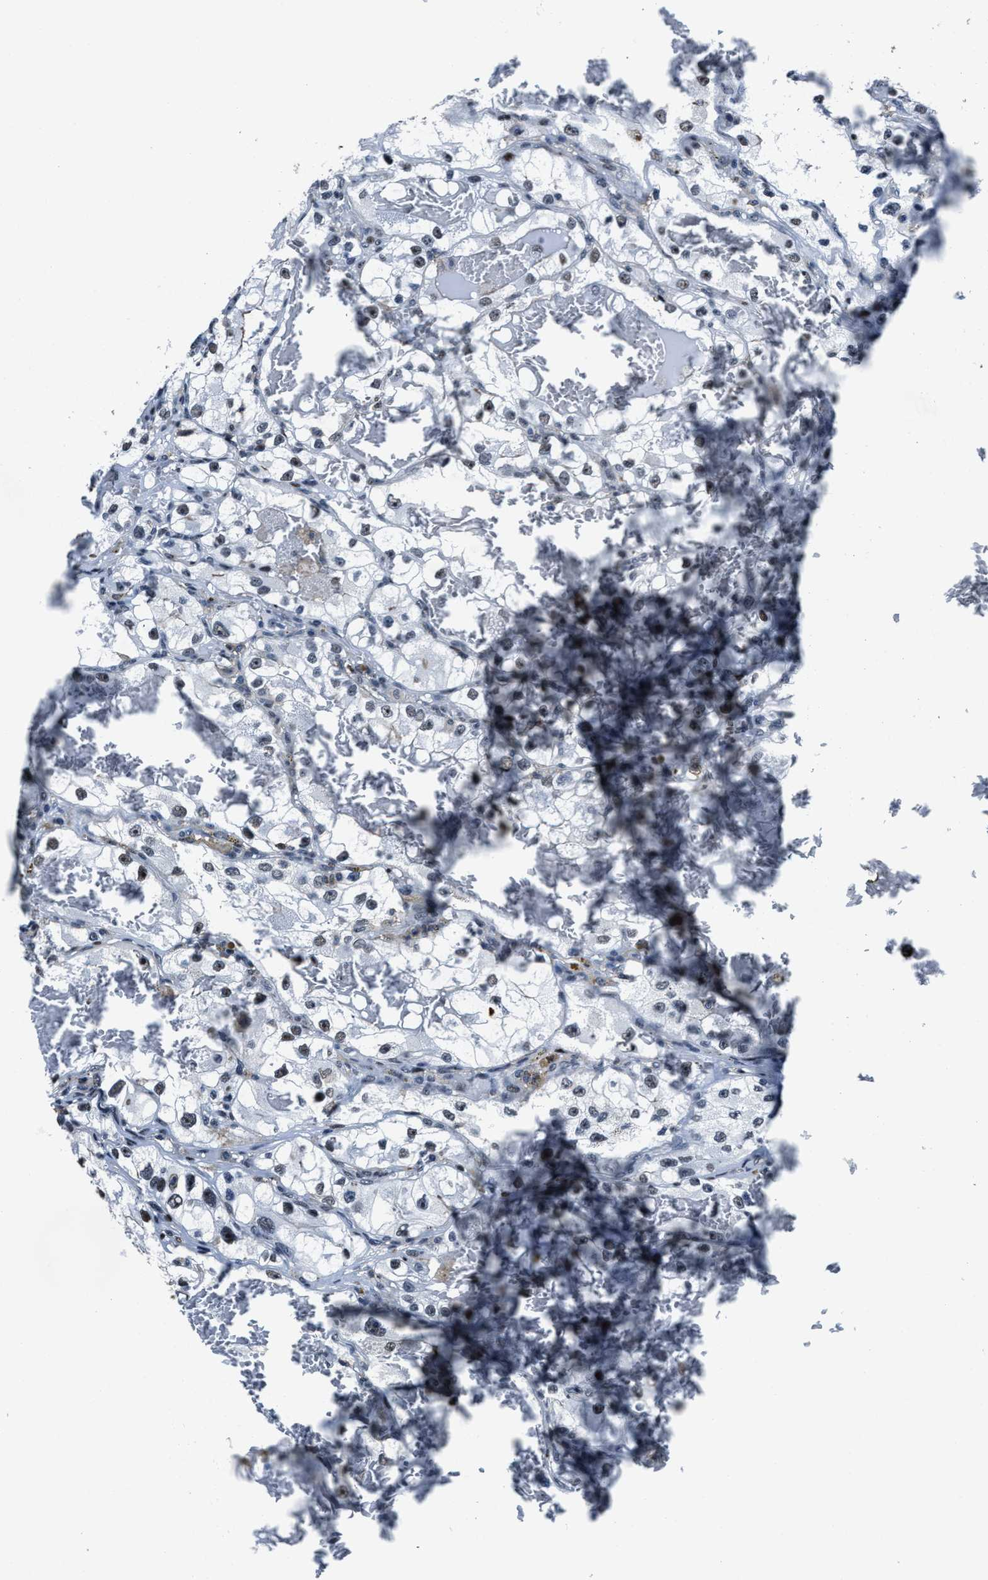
{"staining": {"intensity": "weak", "quantity": ">75%", "location": "nuclear"}, "tissue": "renal cancer", "cell_type": "Tumor cells", "image_type": "cancer", "snomed": [{"axis": "morphology", "description": "Adenocarcinoma, NOS"}, {"axis": "topography", "description": "Kidney"}], "caption": "Immunohistochemistry (IHC) of renal adenocarcinoma shows low levels of weak nuclear positivity in about >75% of tumor cells.", "gene": "PPIE", "patient": {"sex": "female", "age": 57}}